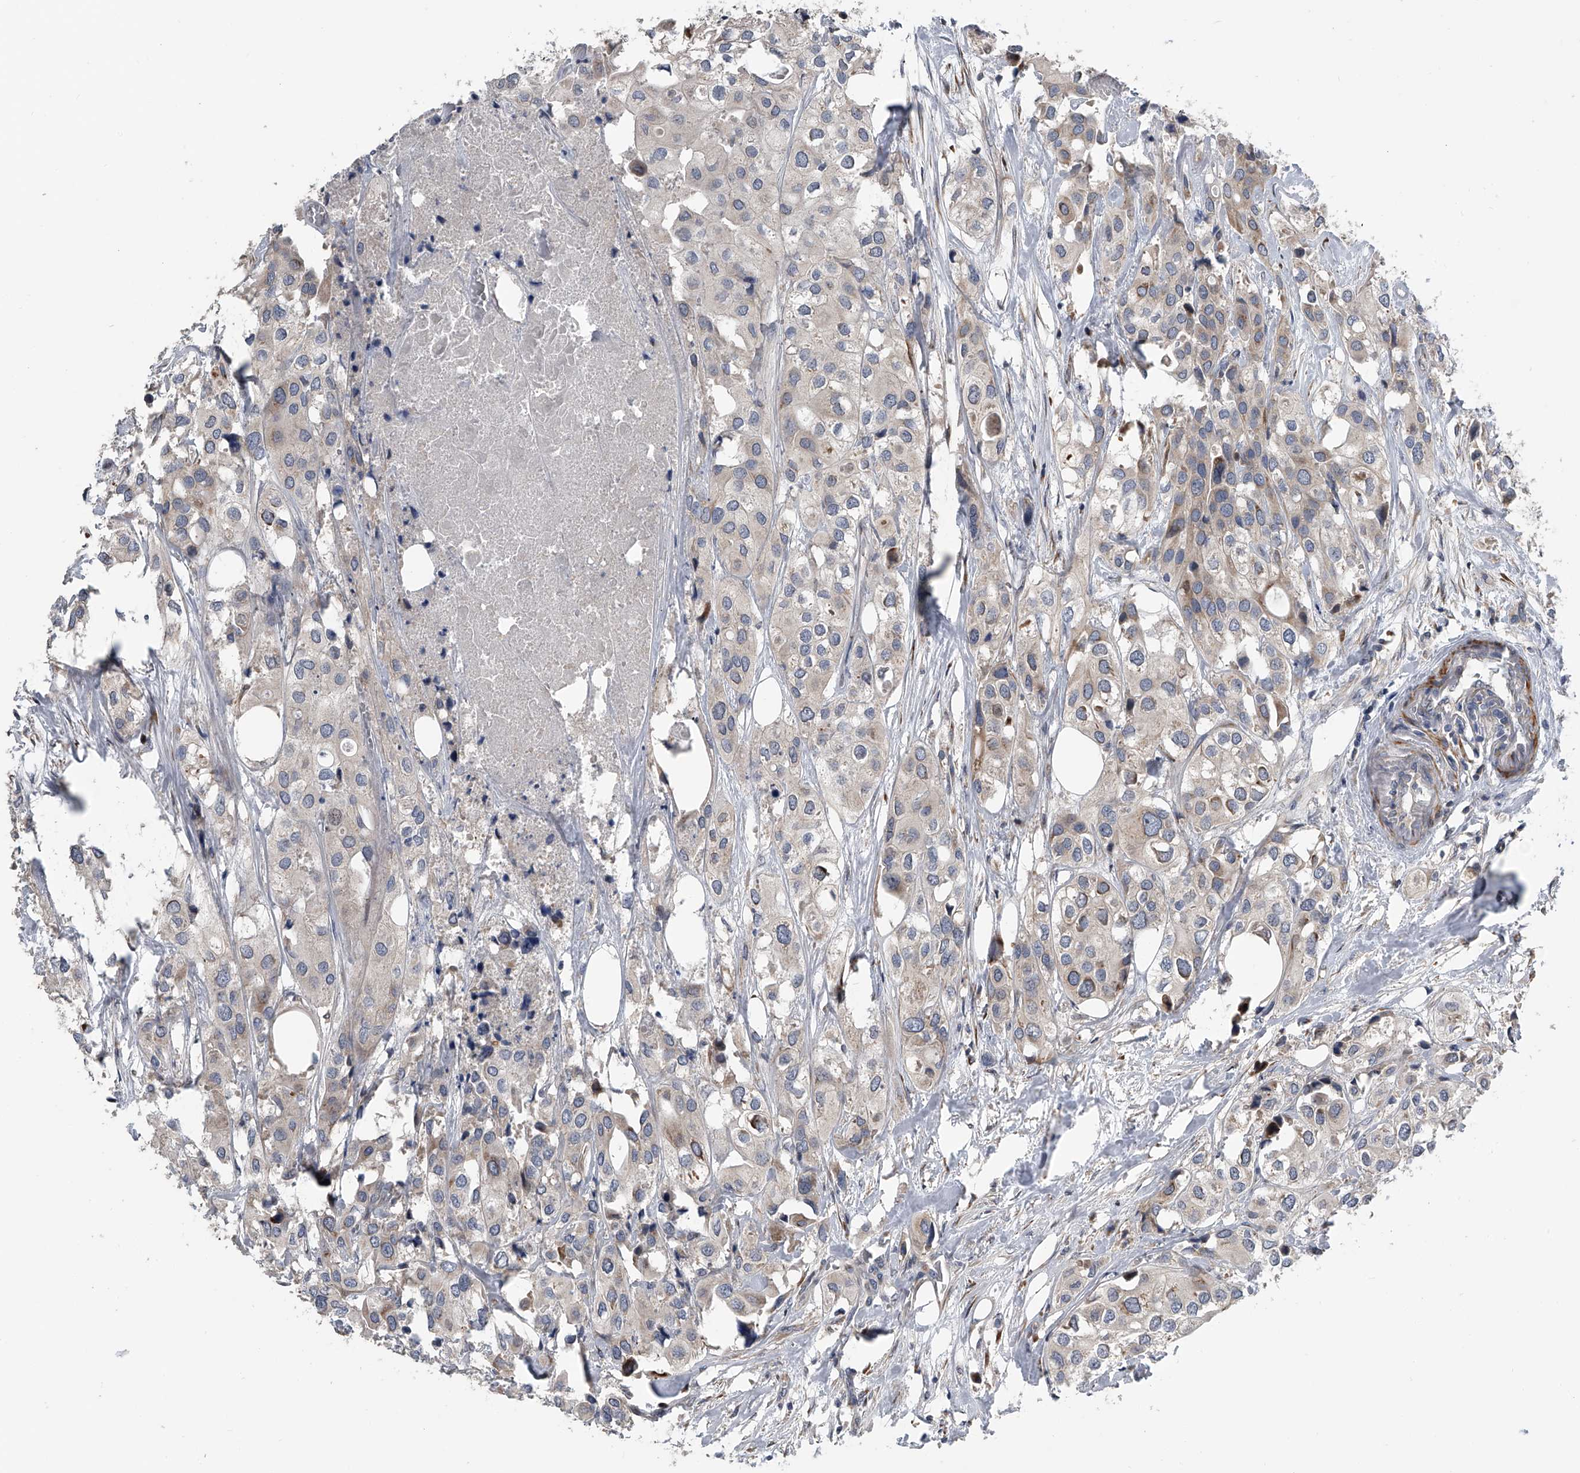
{"staining": {"intensity": "negative", "quantity": "none", "location": "none"}, "tissue": "urothelial cancer", "cell_type": "Tumor cells", "image_type": "cancer", "snomed": [{"axis": "morphology", "description": "Urothelial carcinoma, High grade"}, {"axis": "topography", "description": "Urinary bladder"}], "caption": "Protein analysis of urothelial cancer displays no significant positivity in tumor cells. (DAB (3,3'-diaminobenzidine) immunohistochemistry (IHC) visualized using brightfield microscopy, high magnification).", "gene": "DLGAP2", "patient": {"sex": "male", "age": 64}}